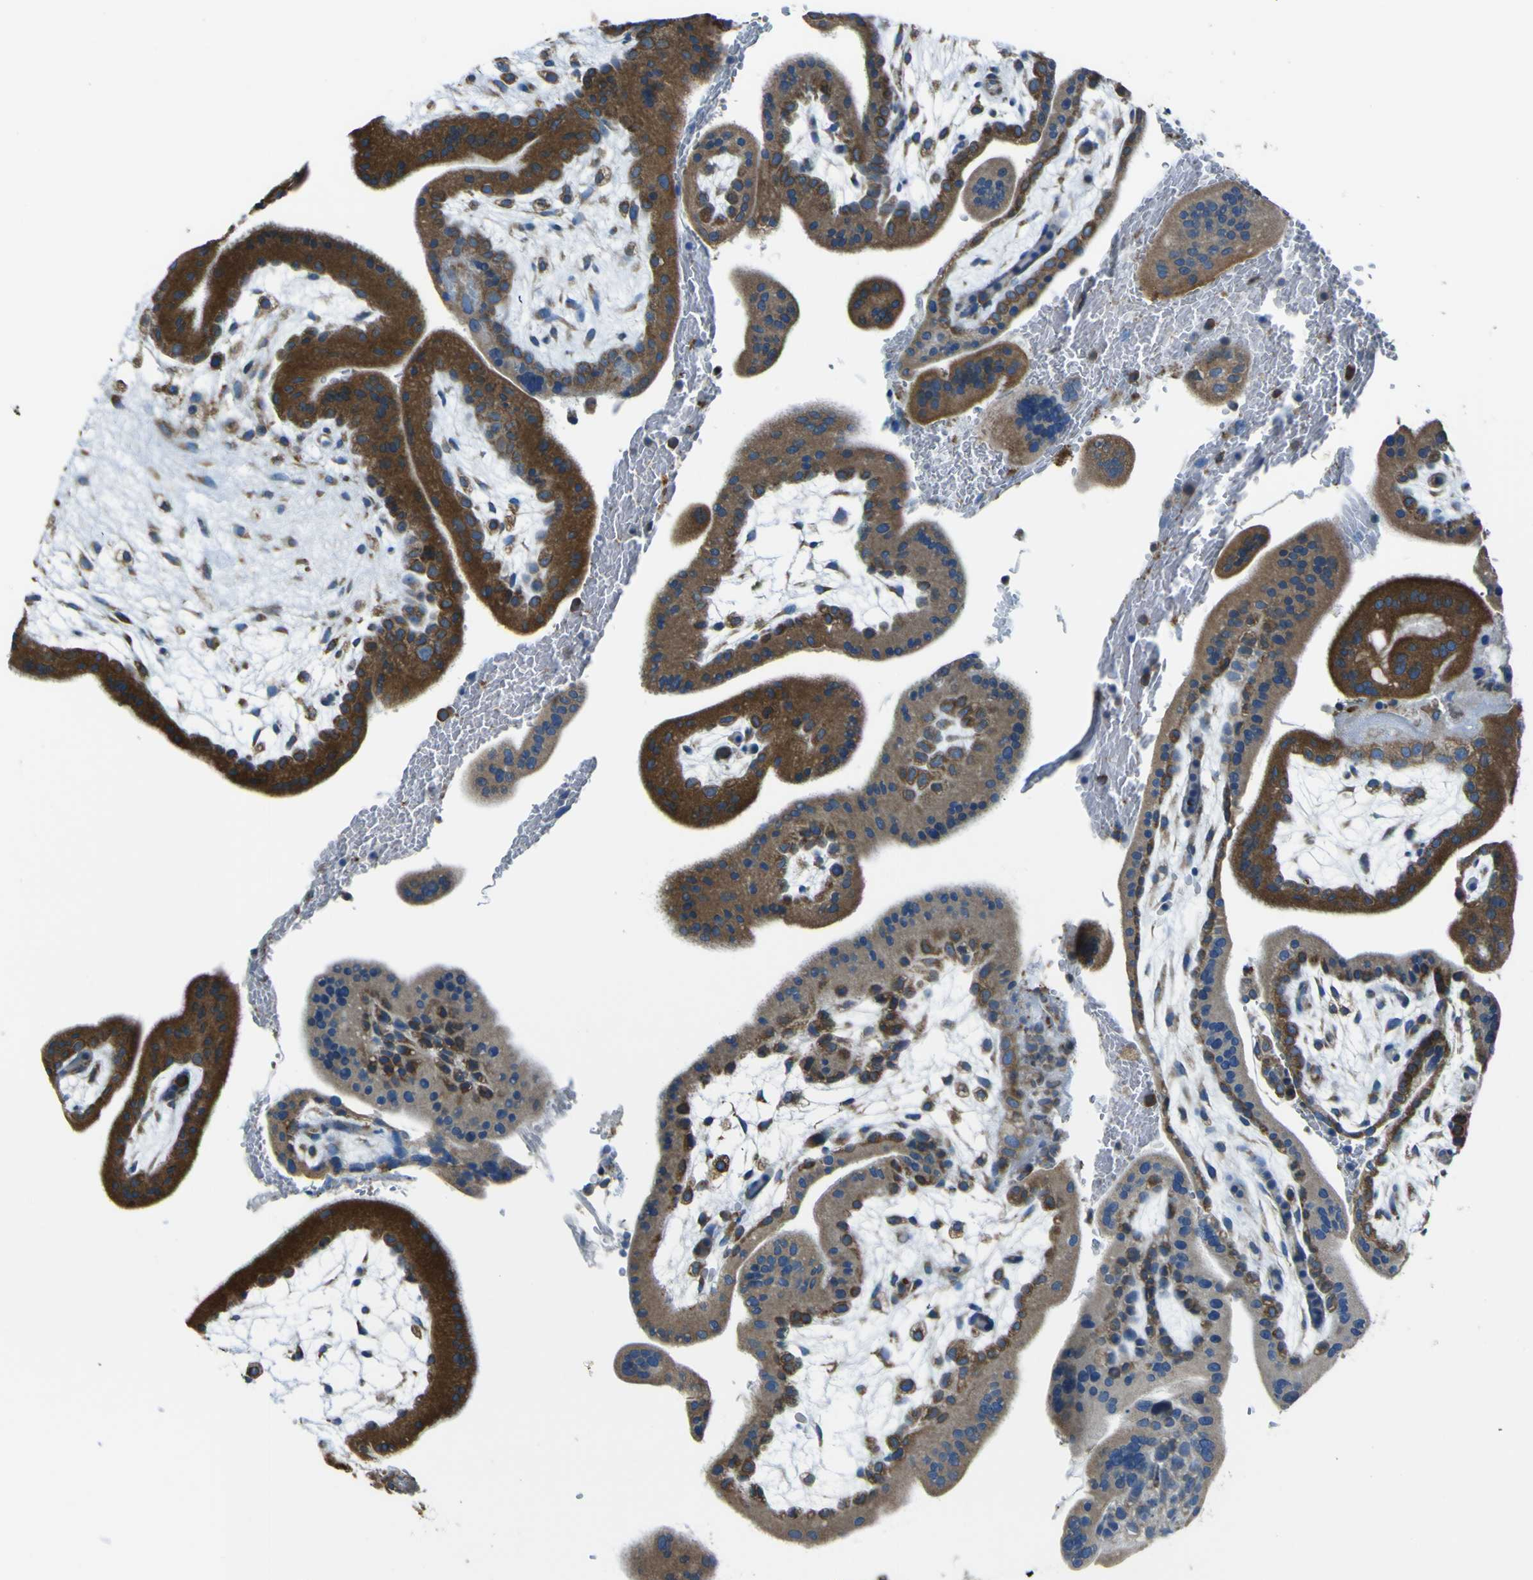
{"staining": {"intensity": "negative", "quantity": "none", "location": "none"}, "tissue": "placenta", "cell_type": "Decidual cells", "image_type": "normal", "snomed": [{"axis": "morphology", "description": "Normal tissue, NOS"}, {"axis": "topography", "description": "Placenta"}], "caption": "There is no significant expression in decidual cells of placenta. (Immunohistochemistry (ihc), brightfield microscopy, high magnification).", "gene": "STIM1", "patient": {"sex": "female", "age": 35}}